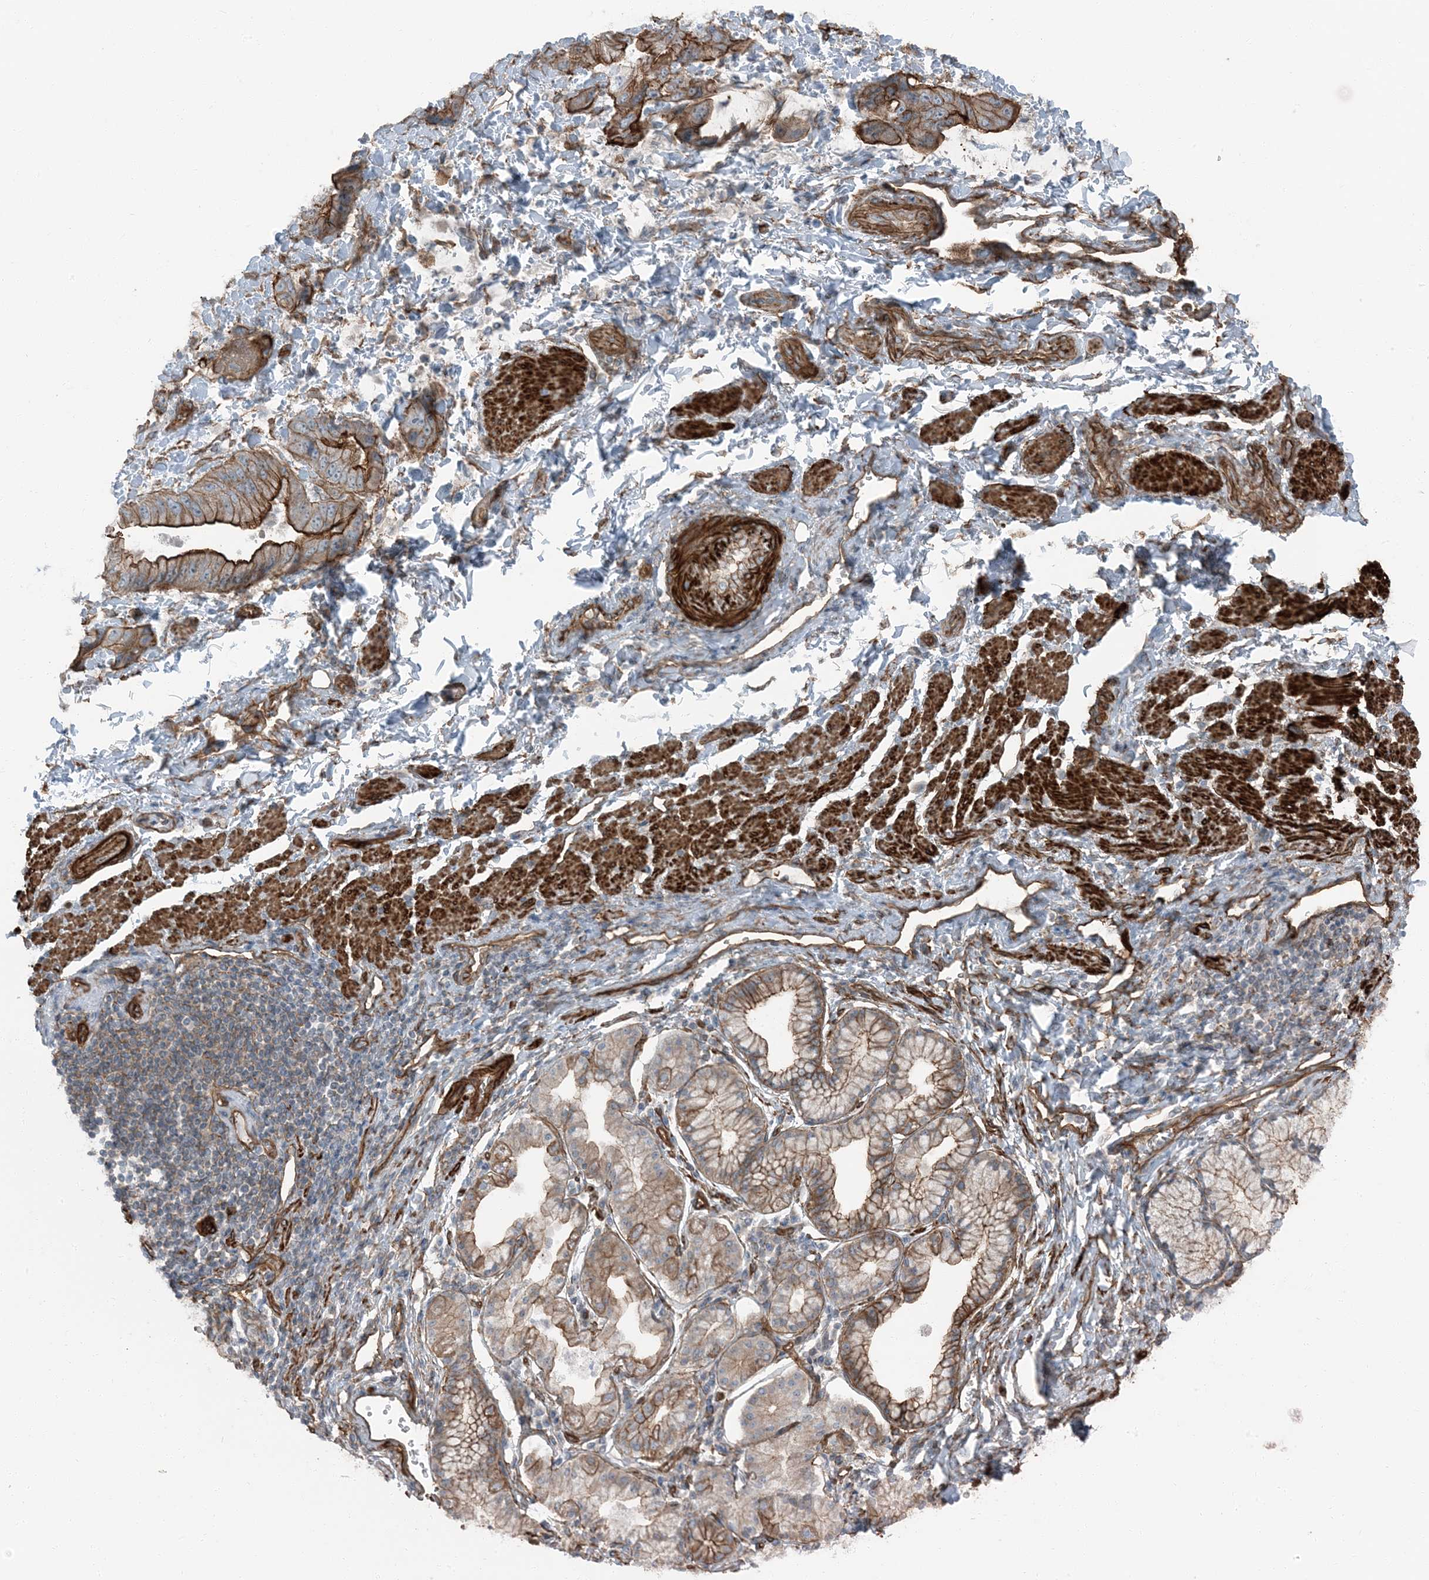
{"staining": {"intensity": "strong", "quantity": "25%-75%", "location": "cytoplasmic/membranous"}, "tissue": "stomach cancer", "cell_type": "Tumor cells", "image_type": "cancer", "snomed": [{"axis": "morphology", "description": "Adenocarcinoma, NOS"}, {"axis": "topography", "description": "Stomach"}], "caption": "This photomicrograph shows immunohistochemistry (IHC) staining of stomach cancer, with high strong cytoplasmic/membranous positivity in about 25%-75% of tumor cells.", "gene": "ZFP90", "patient": {"sex": "male", "age": 62}}